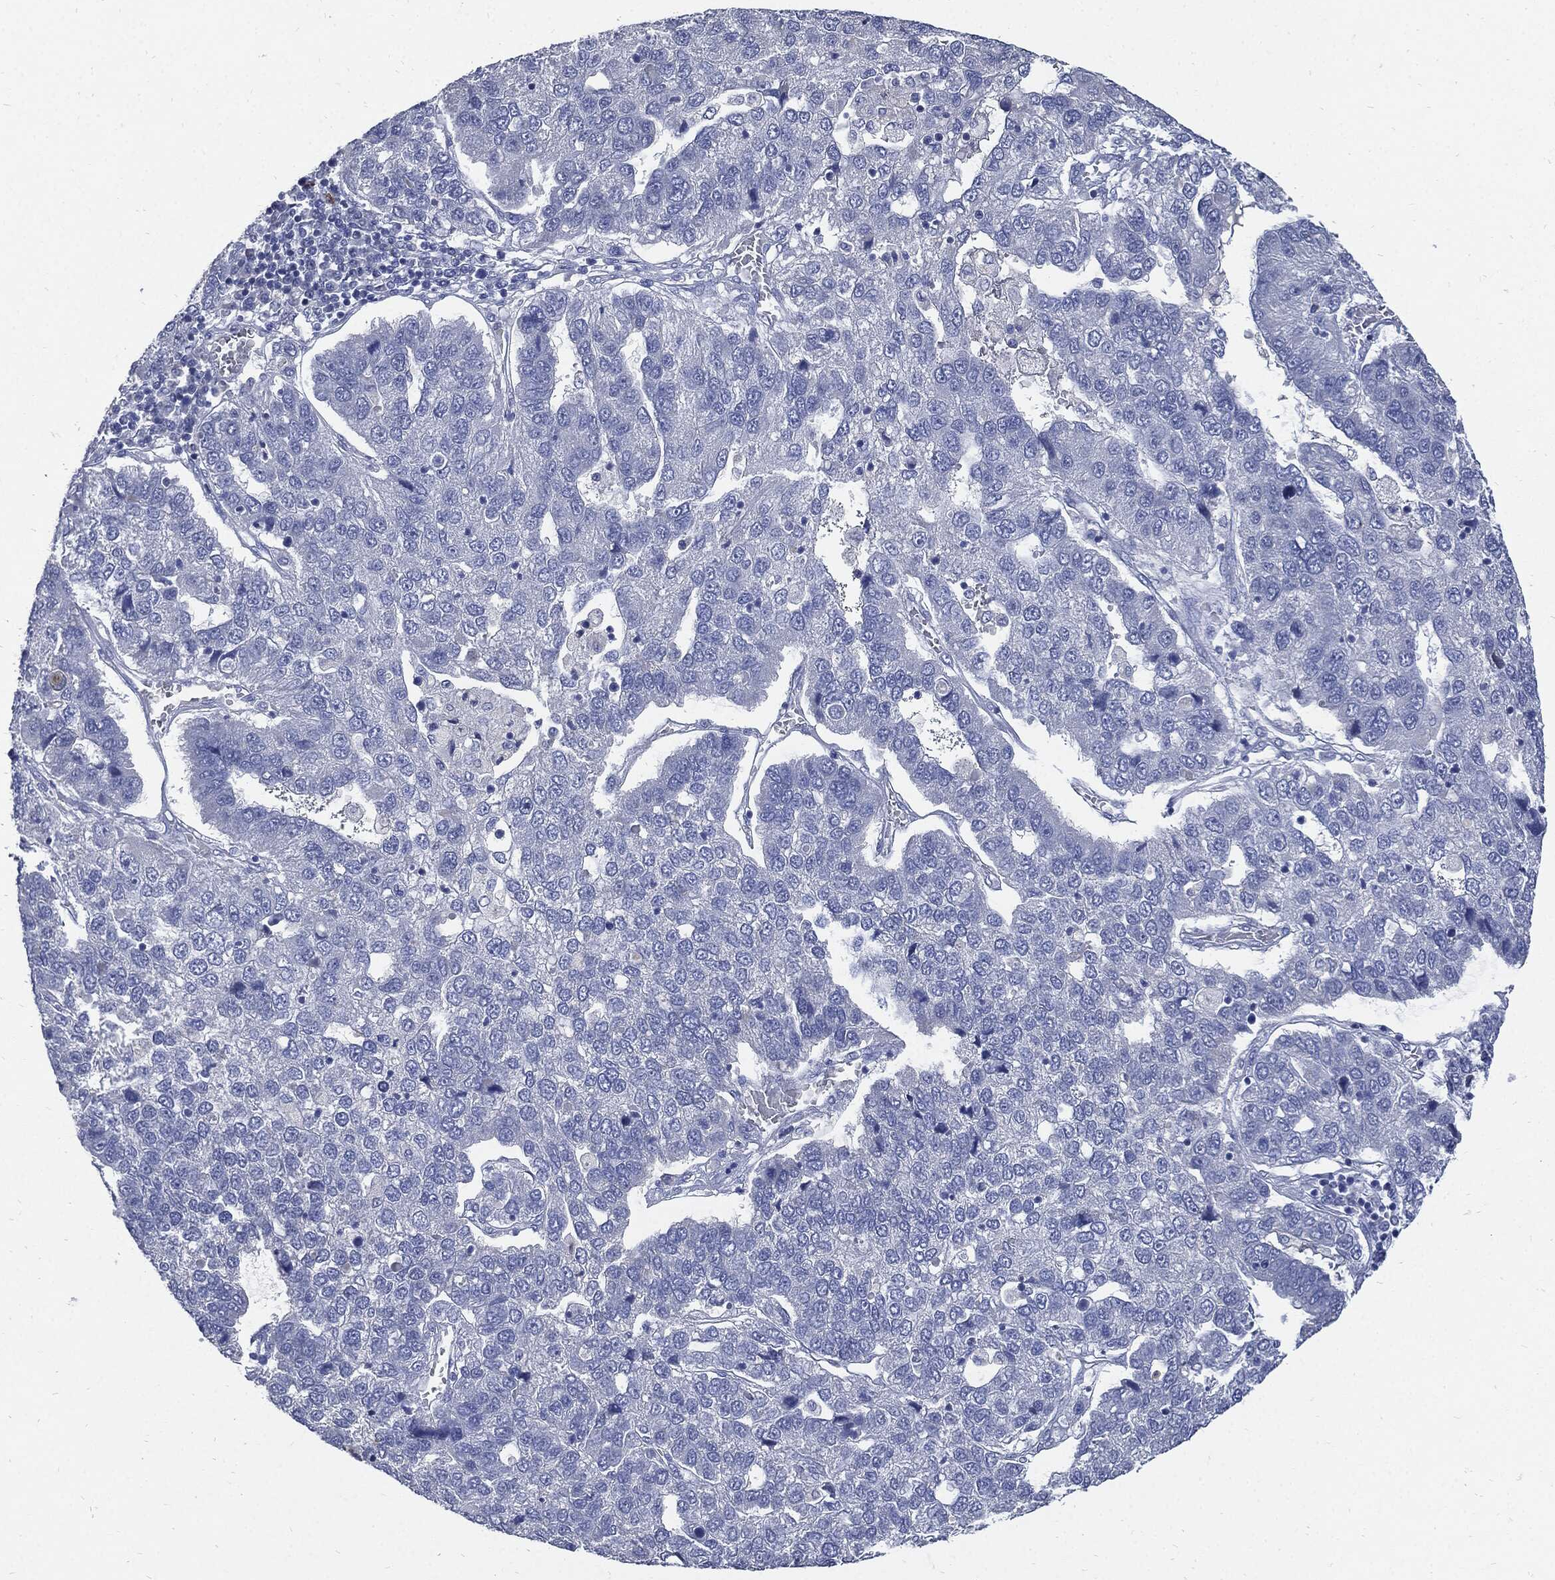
{"staining": {"intensity": "negative", "quantity": "none", "location": "none"}, "tissue": "pancreatic cancer", "cell_type": "Tumor cells", "image_type": "cancer", "snomed": [{"axis": "morphology", "description": "Adenocarcinoma, NOS"}, {"axis": "topography", "description": "Pancreas"}], "caption": "Protein analysis of adenocarcinoma (pancreatic) shows no significant expression in tumor cells. (Stains: DAB immunohistochemistry (IHC) with hematoxylin counter stain, Microscopy: brightfield microscopy at high magnification).", "gene": "CPE", "patient": {"sex": "female", "age": 61}}